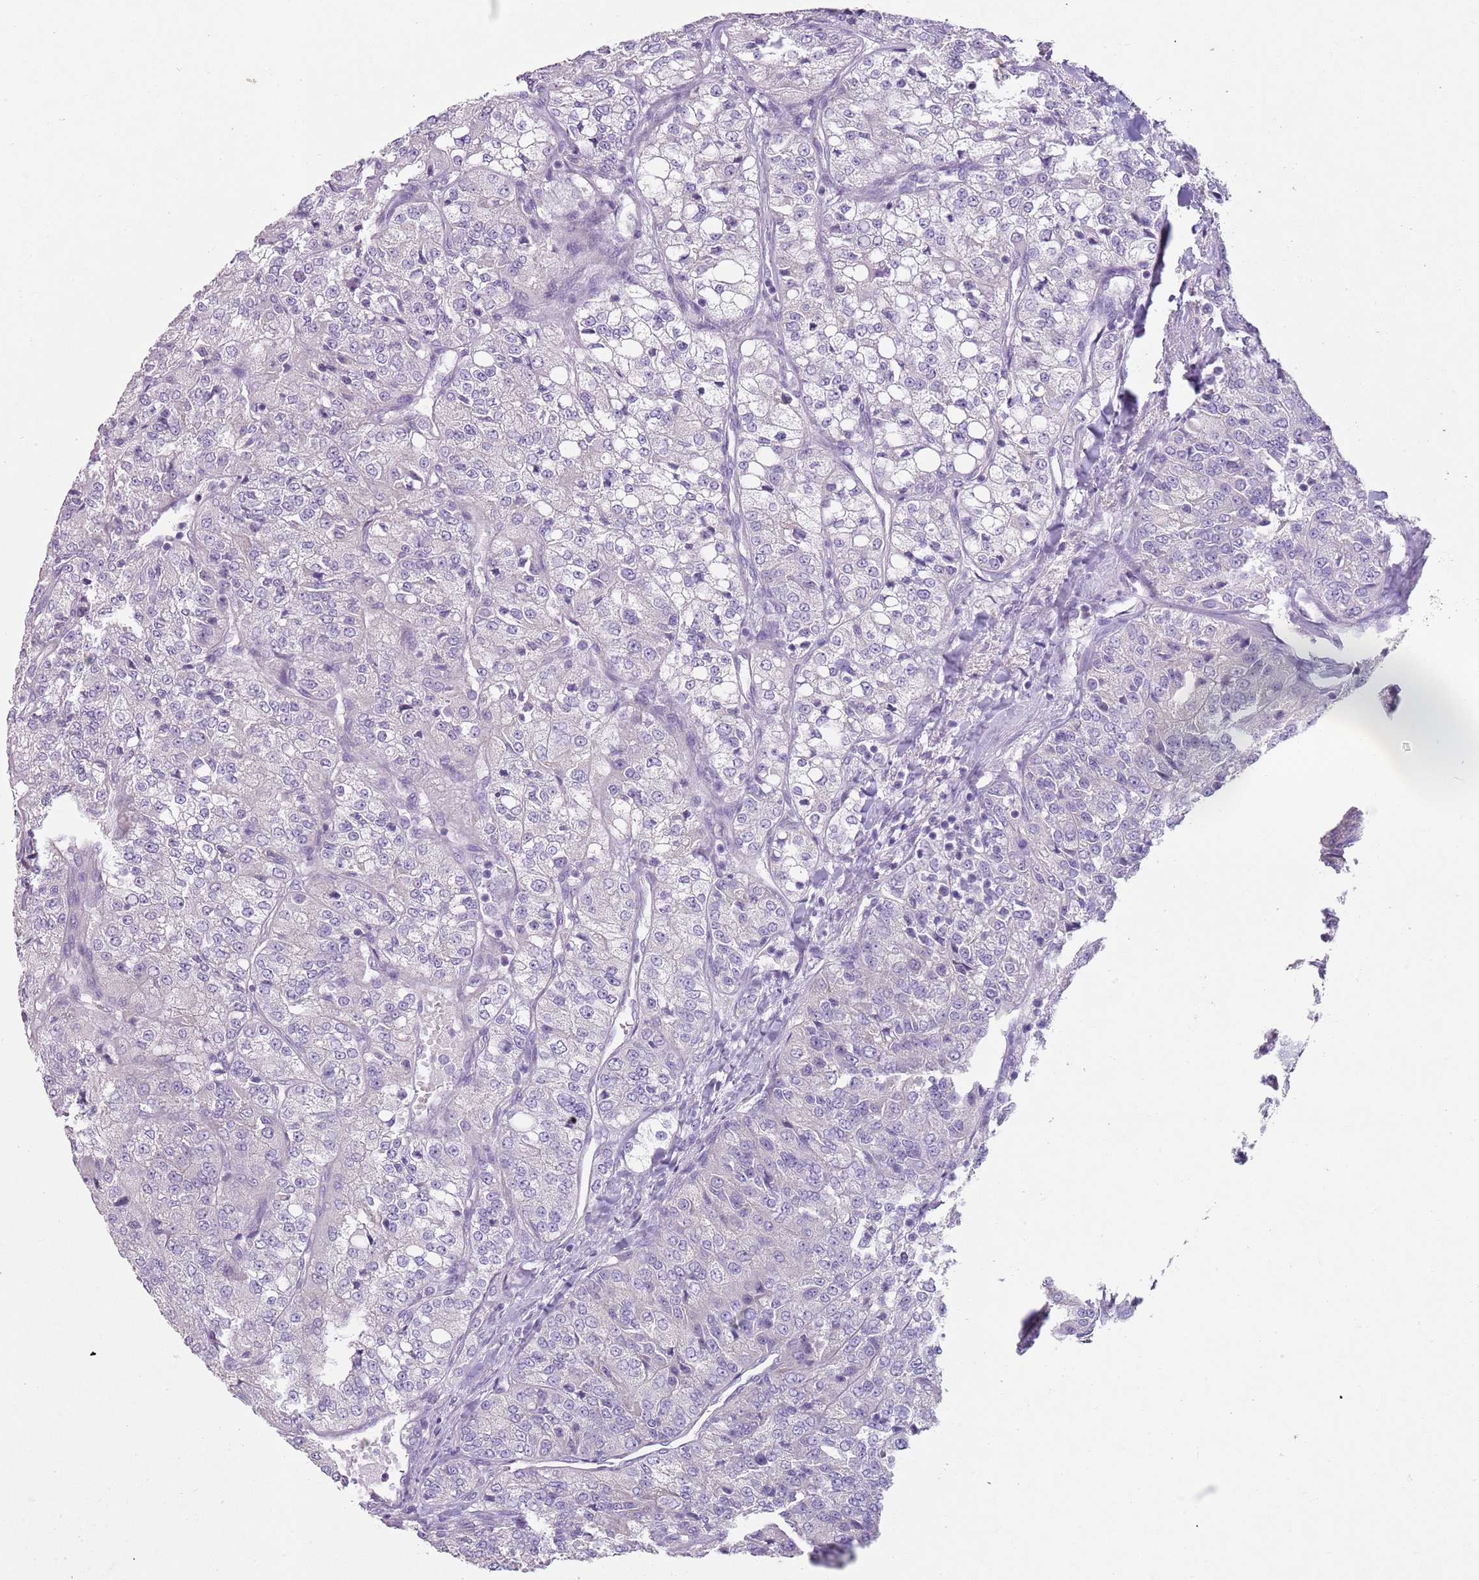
{"staining": {"intensity": "negative", "quantity": "none", "location": "none"}, "tissue": "renal cancer", "cell_type": "Tumor cells", "image_type": "cancer", "snomed": [{"axis": "morphology", "description": "Adenocarcinoma, NOS"}, {"axis": "topography", "description": "Kidney"}], "caption": "A high-resolution photomicrograph shows immunohistochemistry (IHC) staining of renal cancer, which shows no significant expression in tumor cells.", "gene": "ZNF583", "patient": {"sex": "female", "age": 63}}